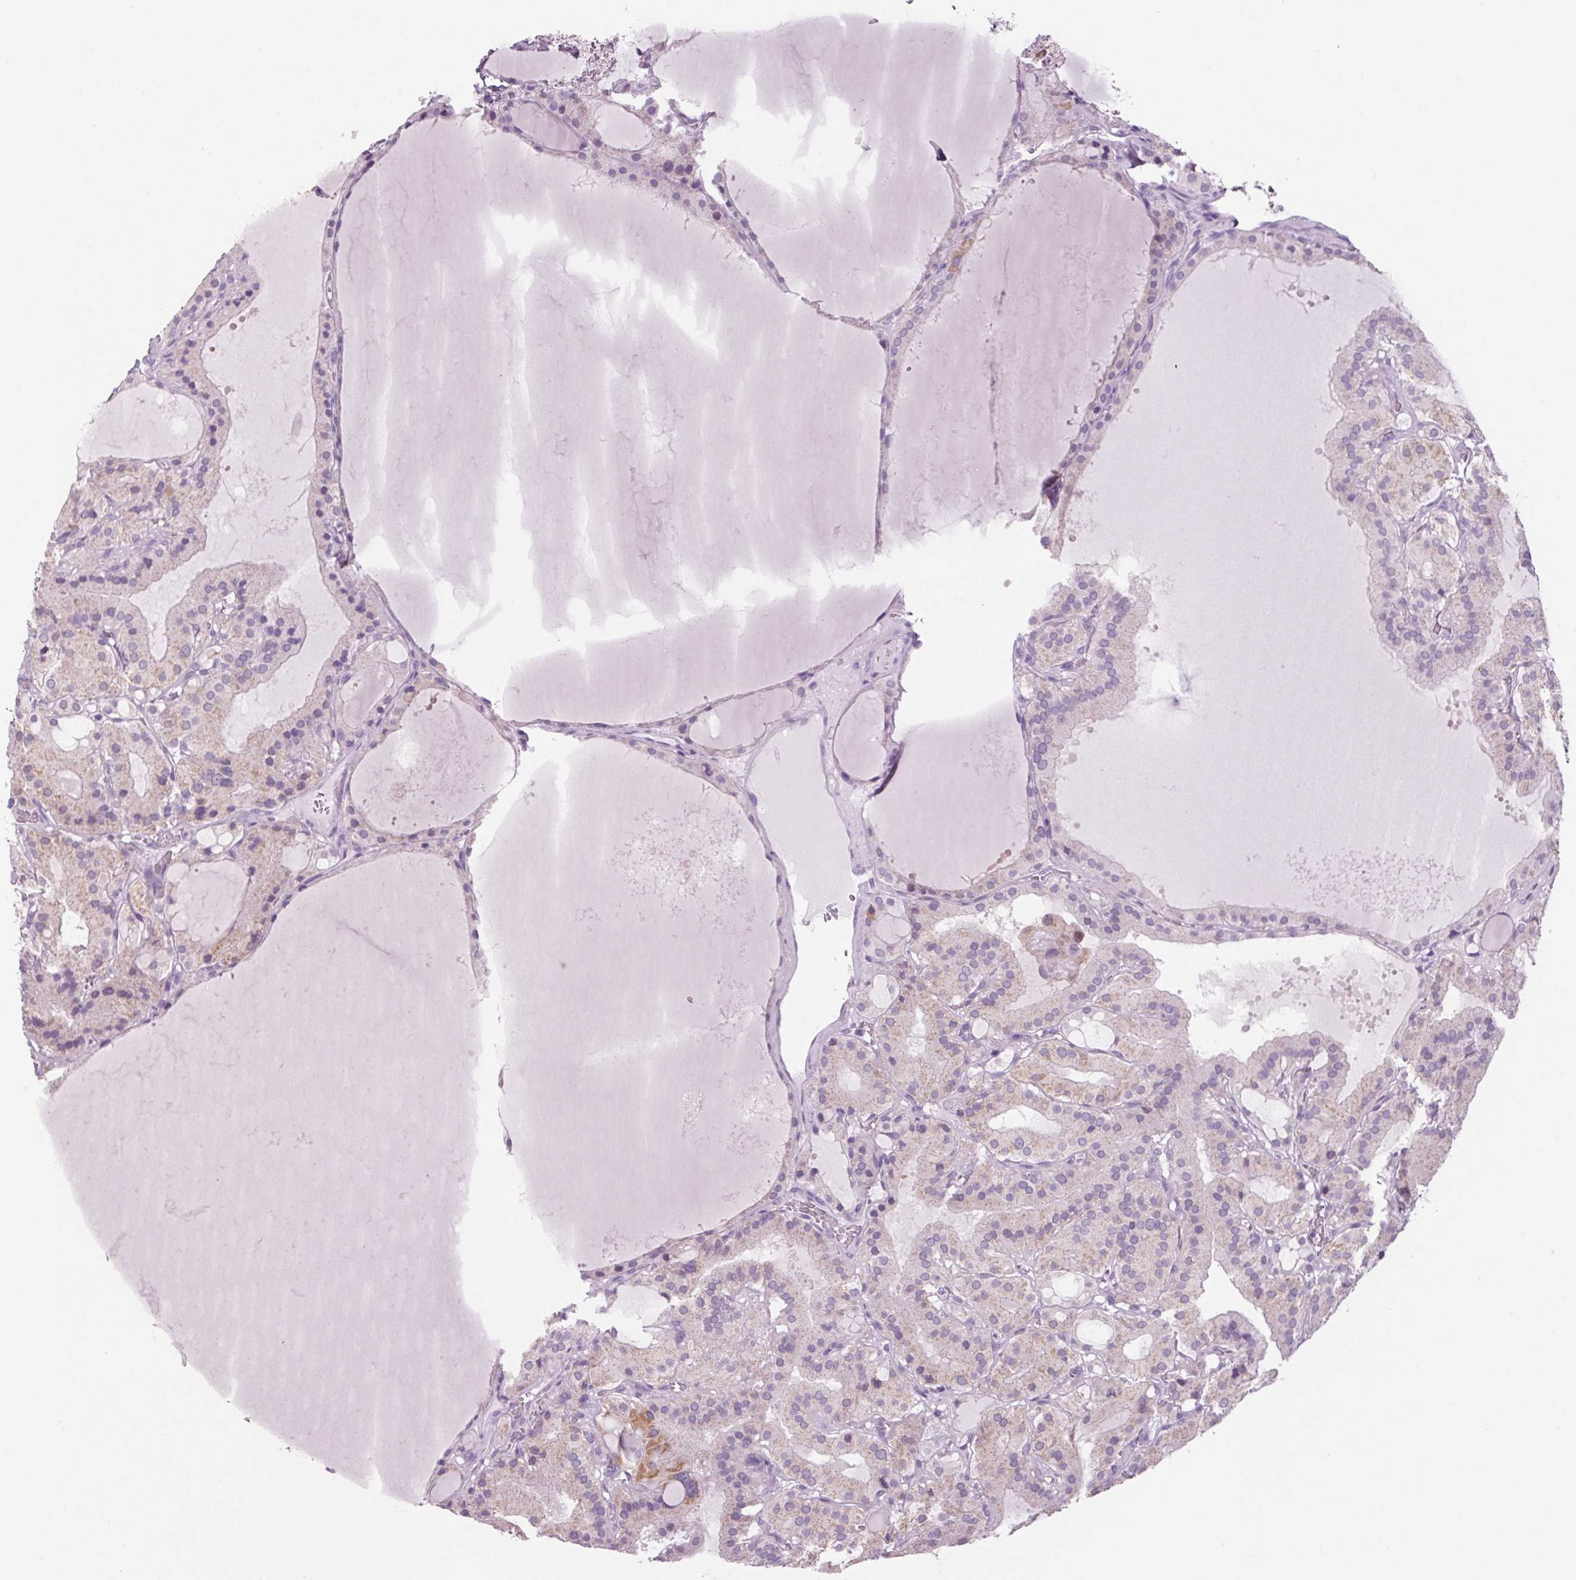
{"staining": {"intensity": "weak", "quantity": "<25%", "location": "cytoplasmic/membranous"}, "tissue": "thyroid cancer", "cell_type": "Tumor cells", "image_type": "cancer", "snomed": [{"axis": "morphology", "description": "Papillary adenocarcinoma, NOS"}, {"axis": "topography", "description": "Thyroid gland"}], "caption": "This is a micrograph of IHC staining of papillary adenocarcinoma (thyroid), which shows no staining in tumor cells. (DAB (3,3'-diaminobenzidine) IHC with hematoxylin counter stain).", "gene": "PPP1R1A", "patient": {"sex": "male", "age": 87}}